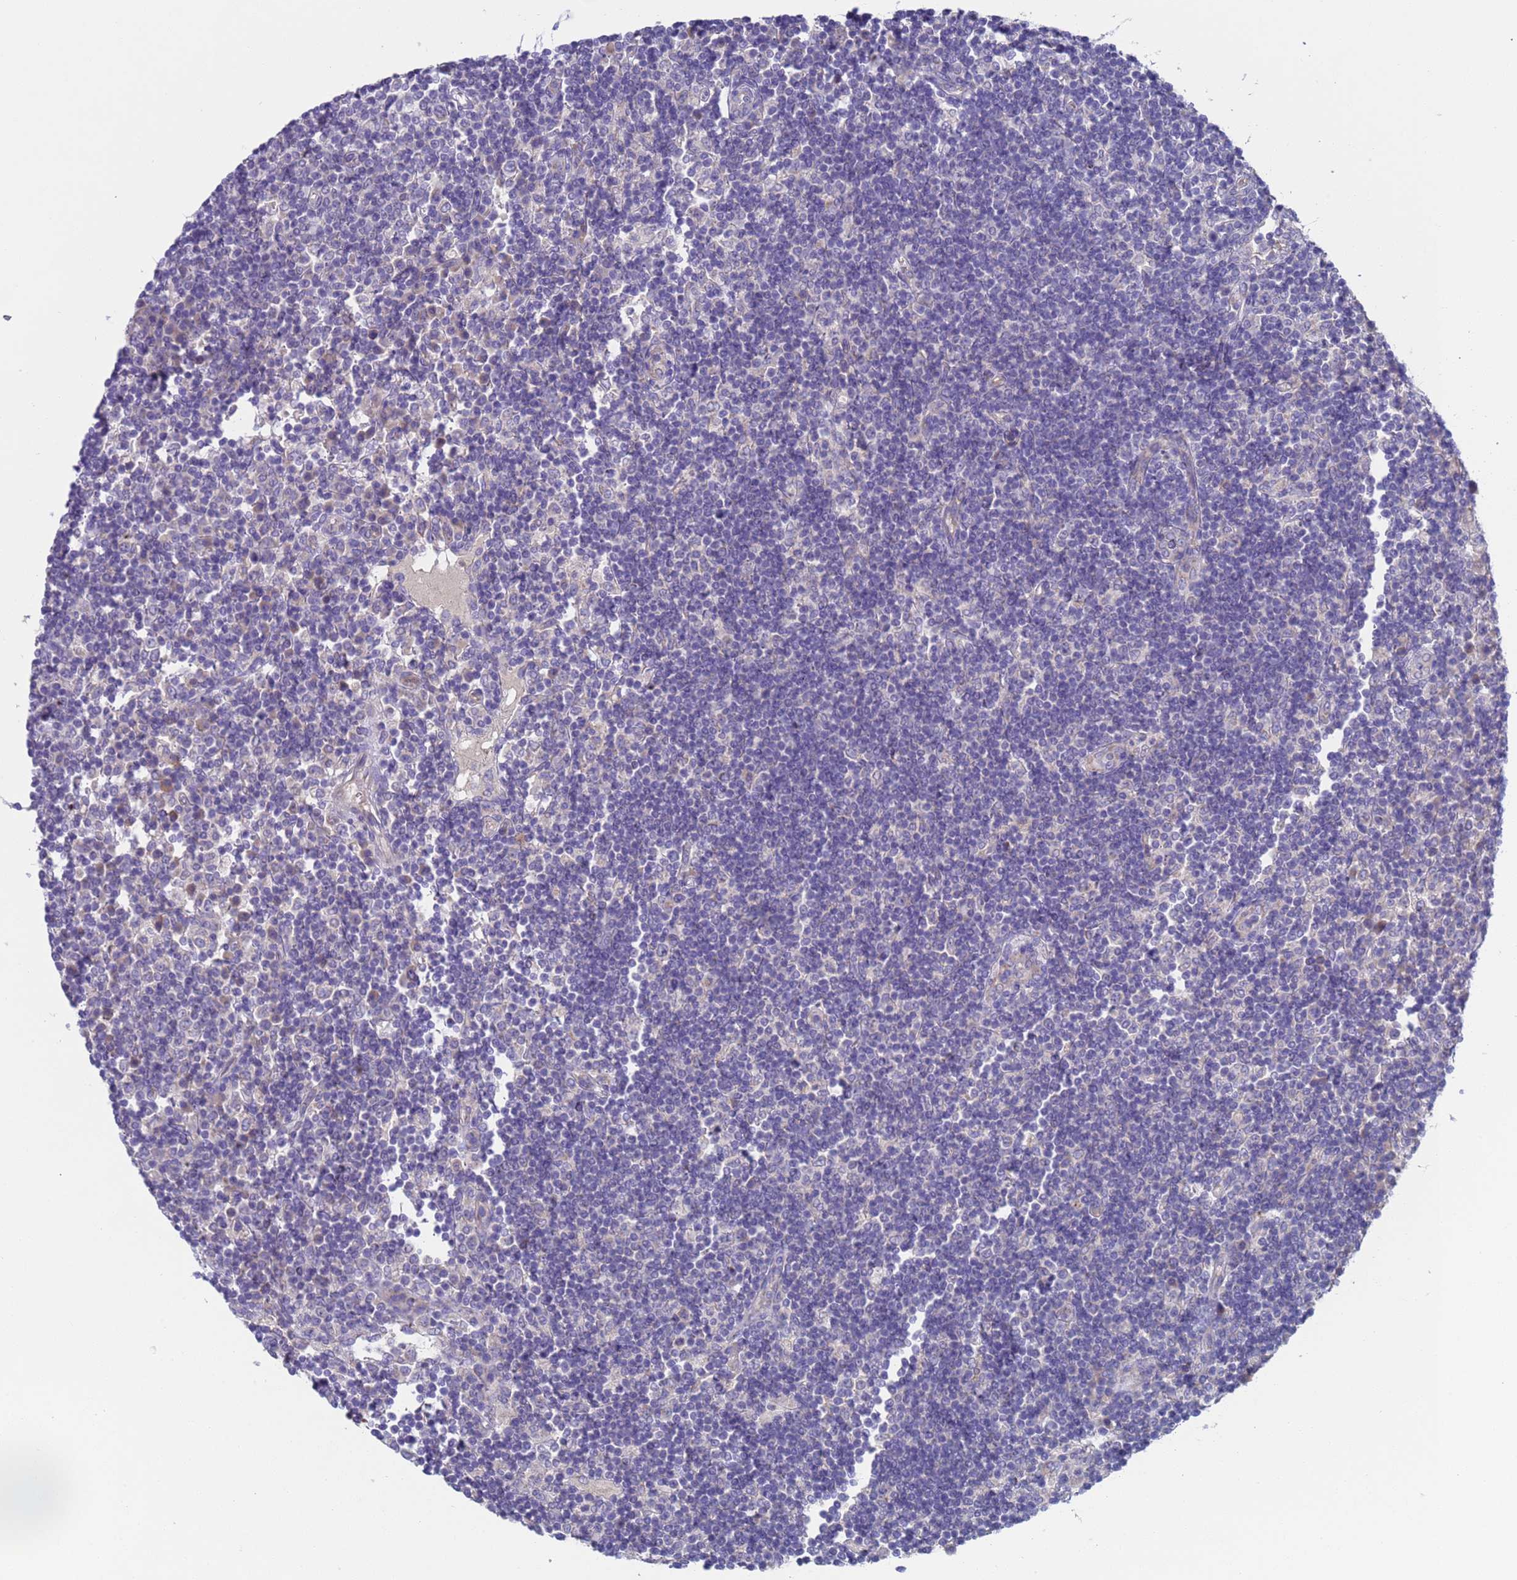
{"staining": {"intensity": "negative", "quantity": "none", "location": "none"}, "tissue": "lymph node", "cell_type": "Non-germinal center cells", "image_type": "normal", "snomed": [{"axis": "morphology", "description": "Normal tissue, NOS"}, {"axis": "topography", "description": "Lymph node"}], "caption": "Histopathology image shows no significant protein staining in non-germinal center cells of normal lymph node.", "gene": "PET117", "patient": {"sex": "female", "age": 53}}